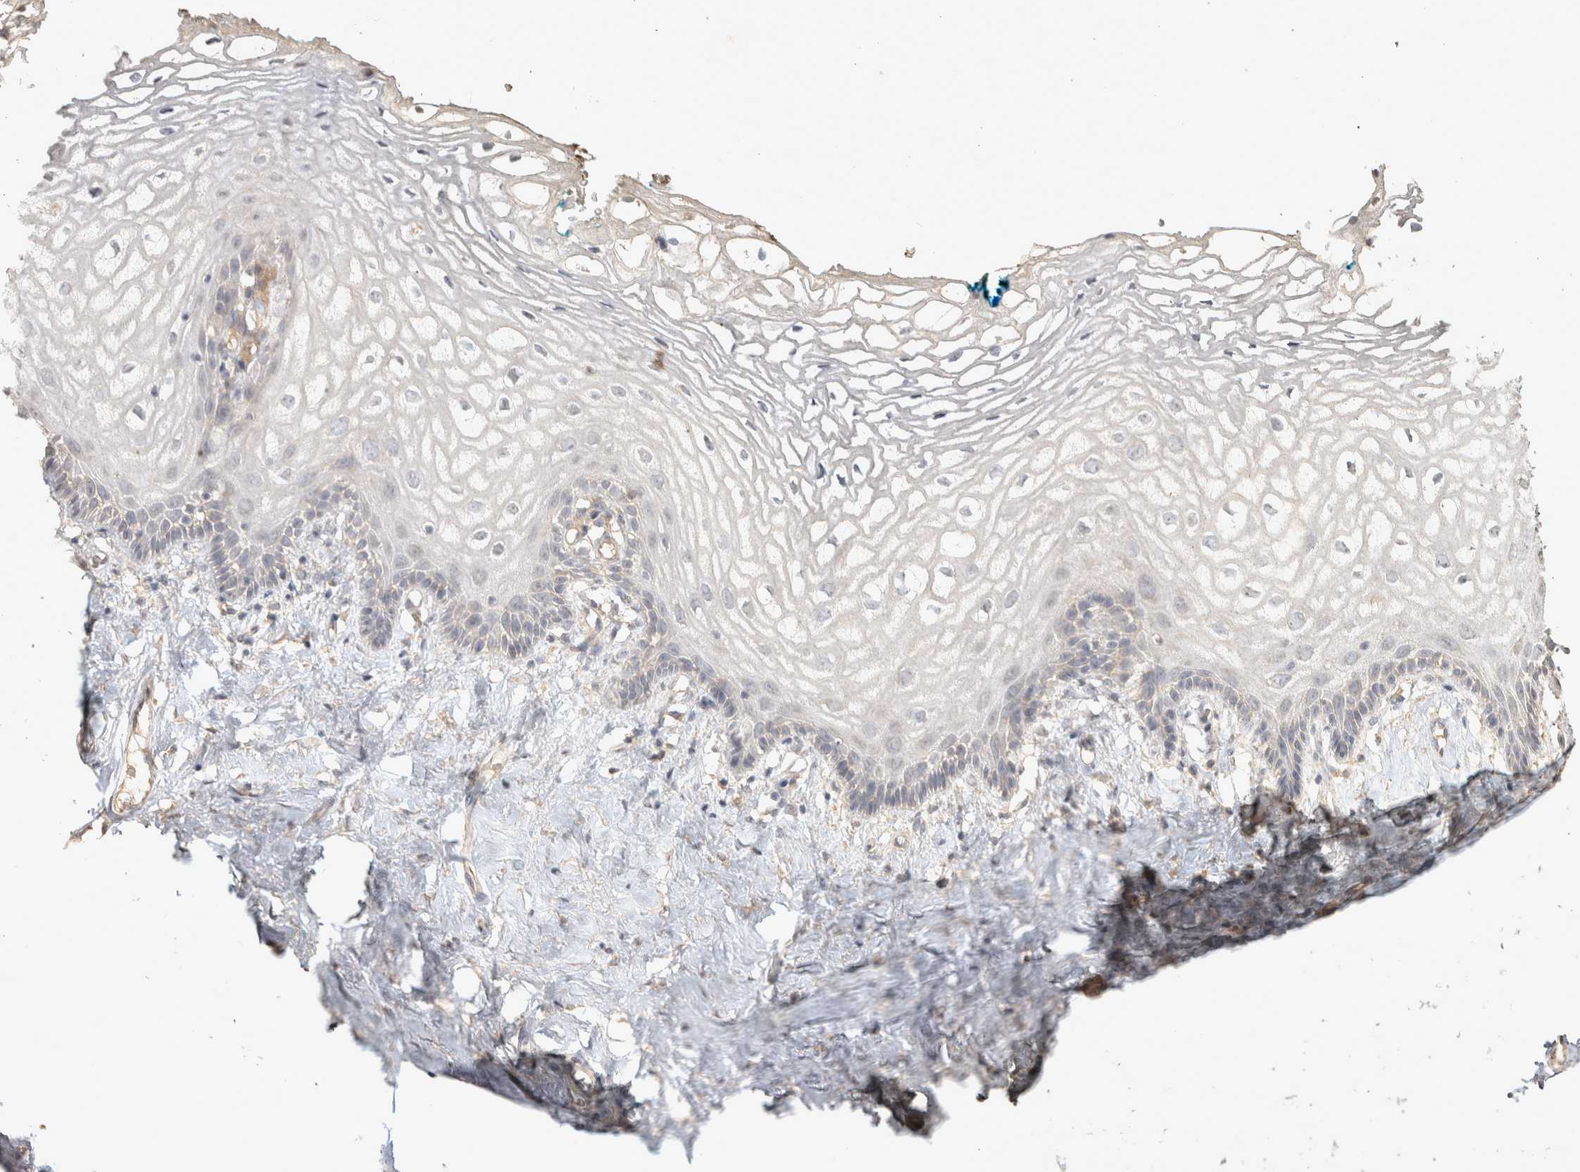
{"staining": {"intensity": "negative", "quantity": "none", "location": "none"}, "tissue": "vagina", "cell_type": "Squamous epithelial cells", "image_type": "normal", "snomed": [{"axis": "morphology", "description": "Normal tissue, NOS"}, {"axis": "morphology", "description": "Adenocarcinoma, NOS"}, {"axis": "topography", "description": "Rectum"}, {"axis": "topography", "description": "Vagina"}], "caption": "This is an immunohistochemistry (IHC) photomicrograph of benign human vagina. There is no positivity in squamous epithelial cells.", "gene": "OSTN", "patient": {"sex": "female", "age": 71}}